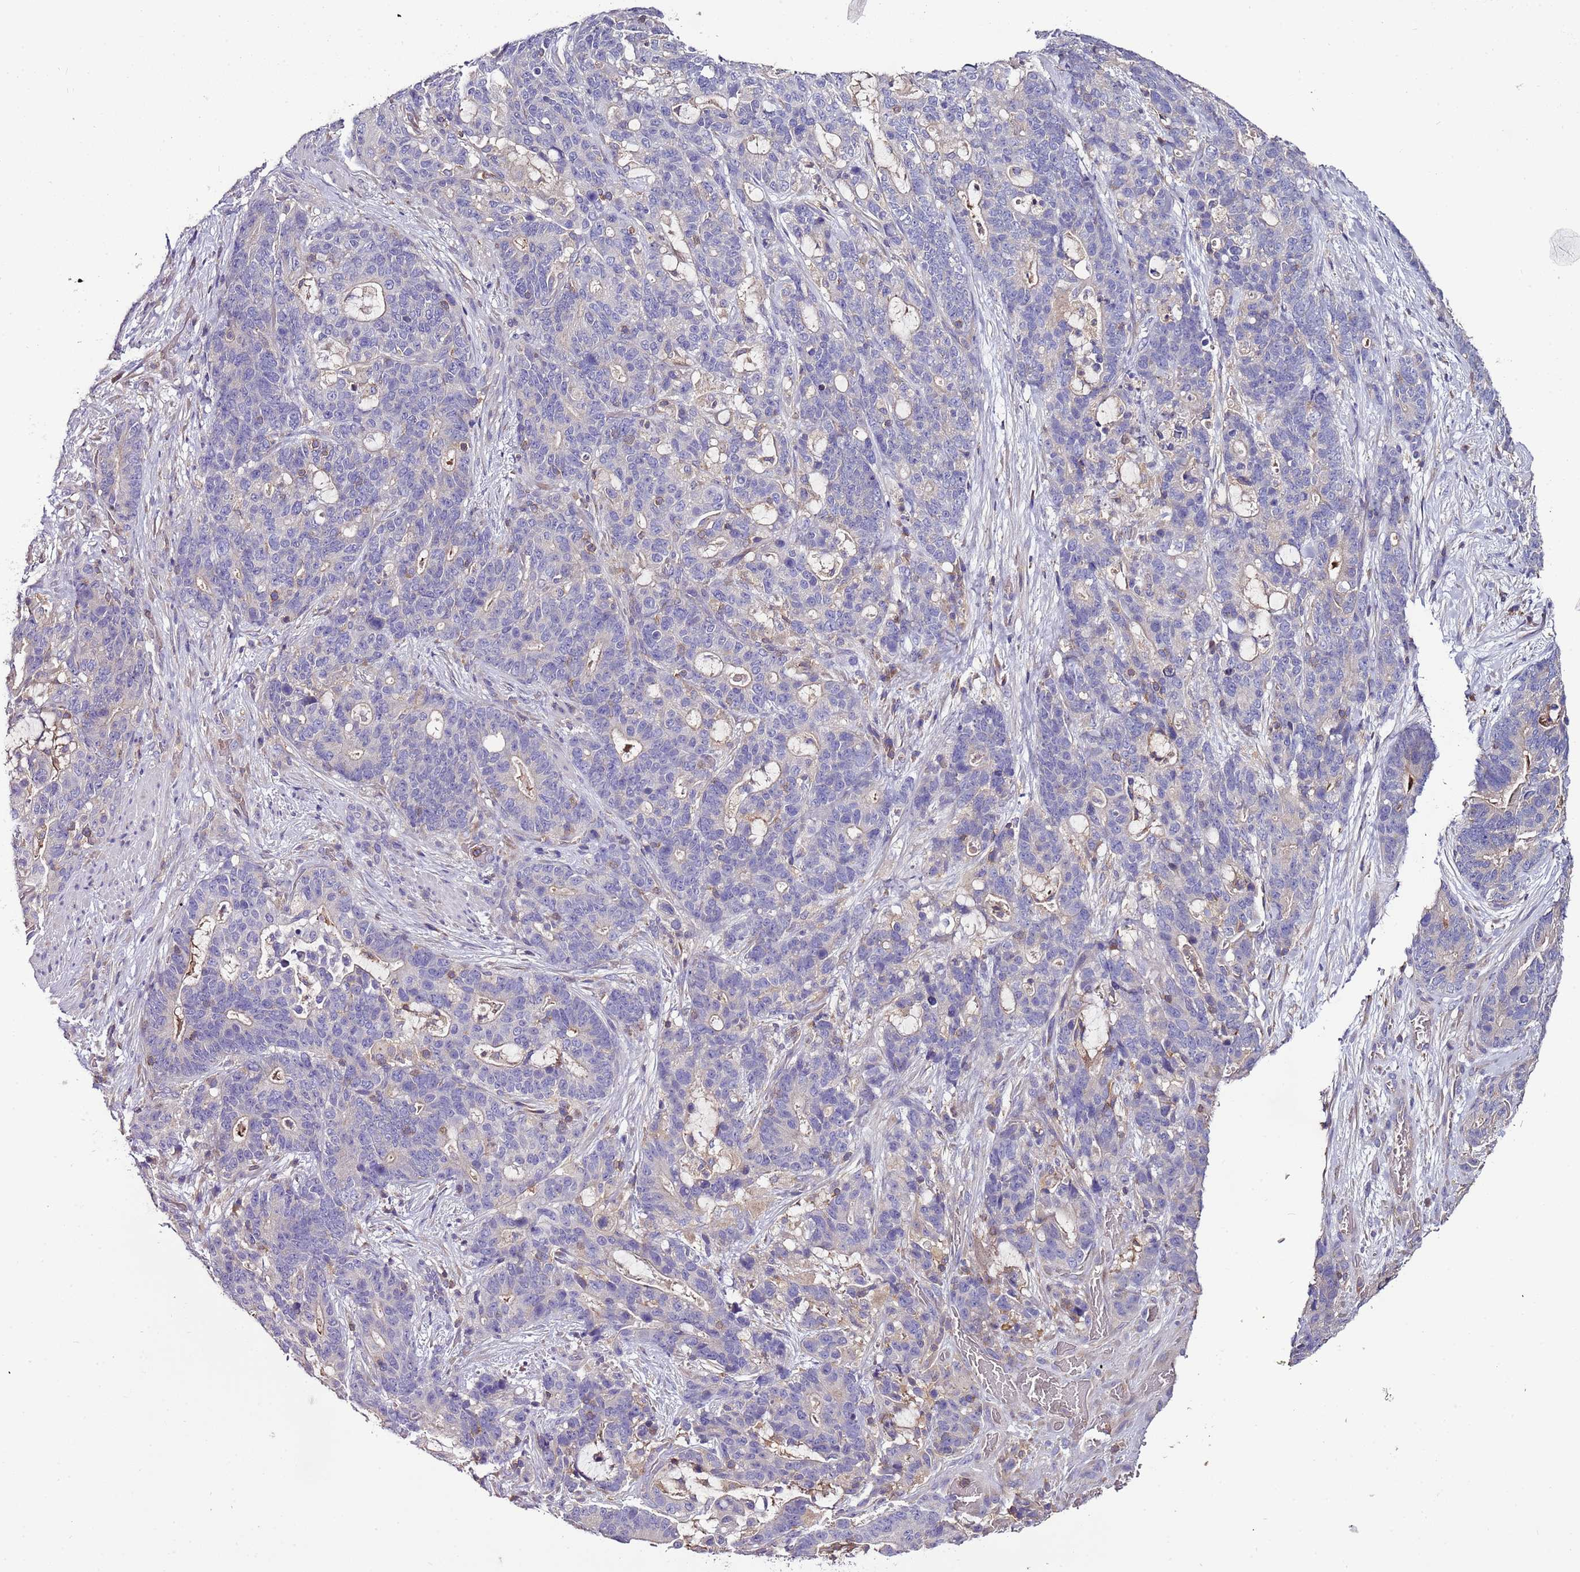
{"staining": {"intensity": "negative", "quantity": "none", "location": "none"}, "tissue": "stomach cancer", "cell_type": "Tumor cells", "image_type": "cancer", "snomed": [{"axis": "morphology", "description": "Normal tissue, NOS"}, {"axis": "morphology", "description": "Adenocarcinoma, NOS"}, {"axis": "topography", "description": "Stomach"}], "caption": "The IHC image has no significant expression in tumor cells of adenocarcinoma (stomach) tissue.", "gene": "IGIP", "patient": {"sex": "female", "age": 64}}